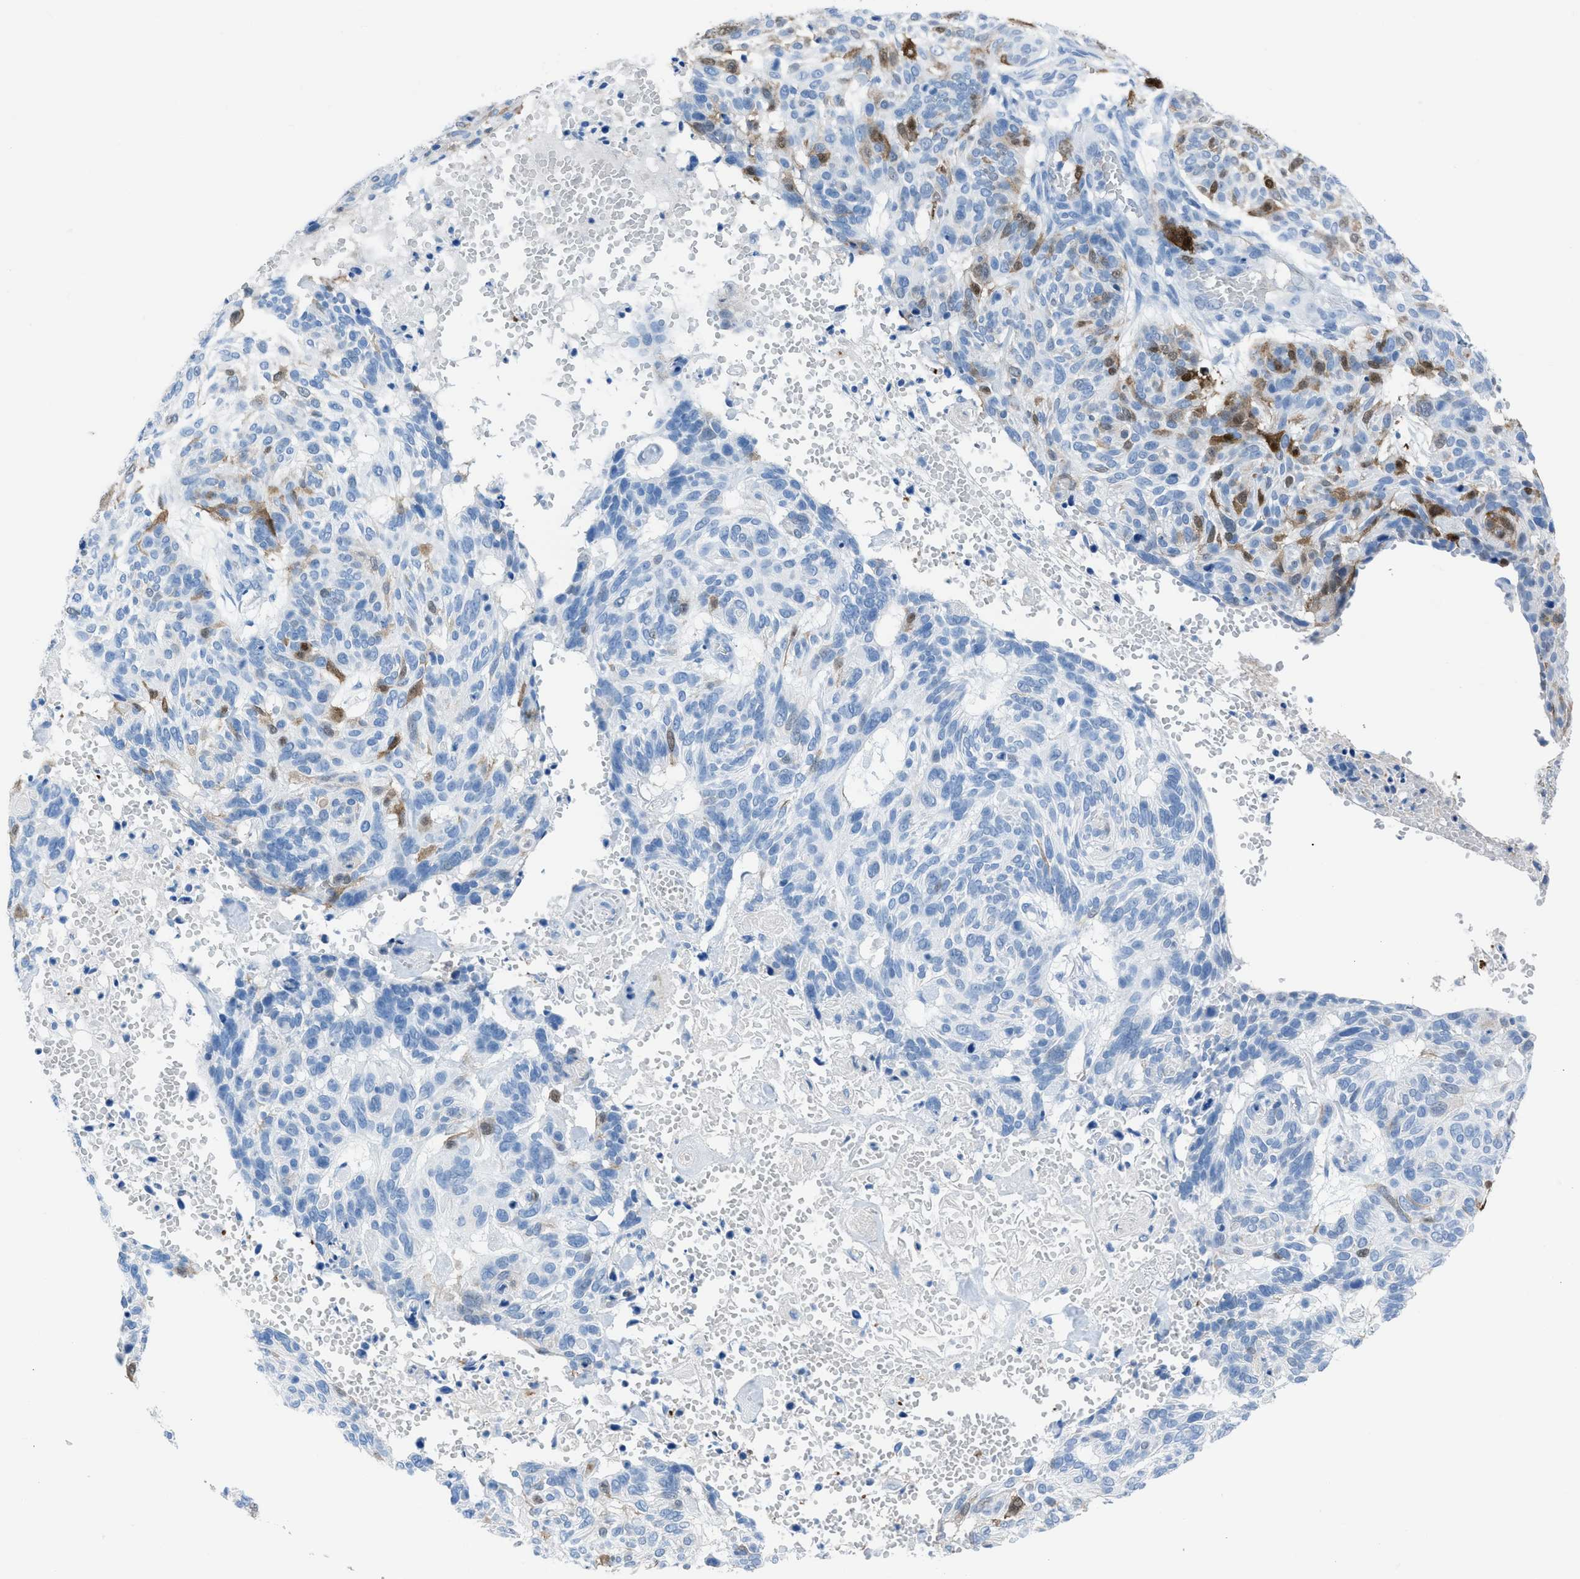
{"staining": {"intensity": "moderate", "quantity": "<25%", "location": "cytoplasmic/membranous"}, "tissue": "skin cancer", "cell_type": "Tumor cells", "image_type": "cancer", "snomed": [{"axis": "morphology", "description": "Basal cell carcinoma"}, {"axis": "topography", "description": "Skin"}], "caption": "Protein analysis of skin basal cell carcinoma tissue shows moderate cytoplasmic/membranous positivity in approximately <25% of tumor cells.", "gene": "CDKN2A", "patient": {"sex": "male", "age": 85}}